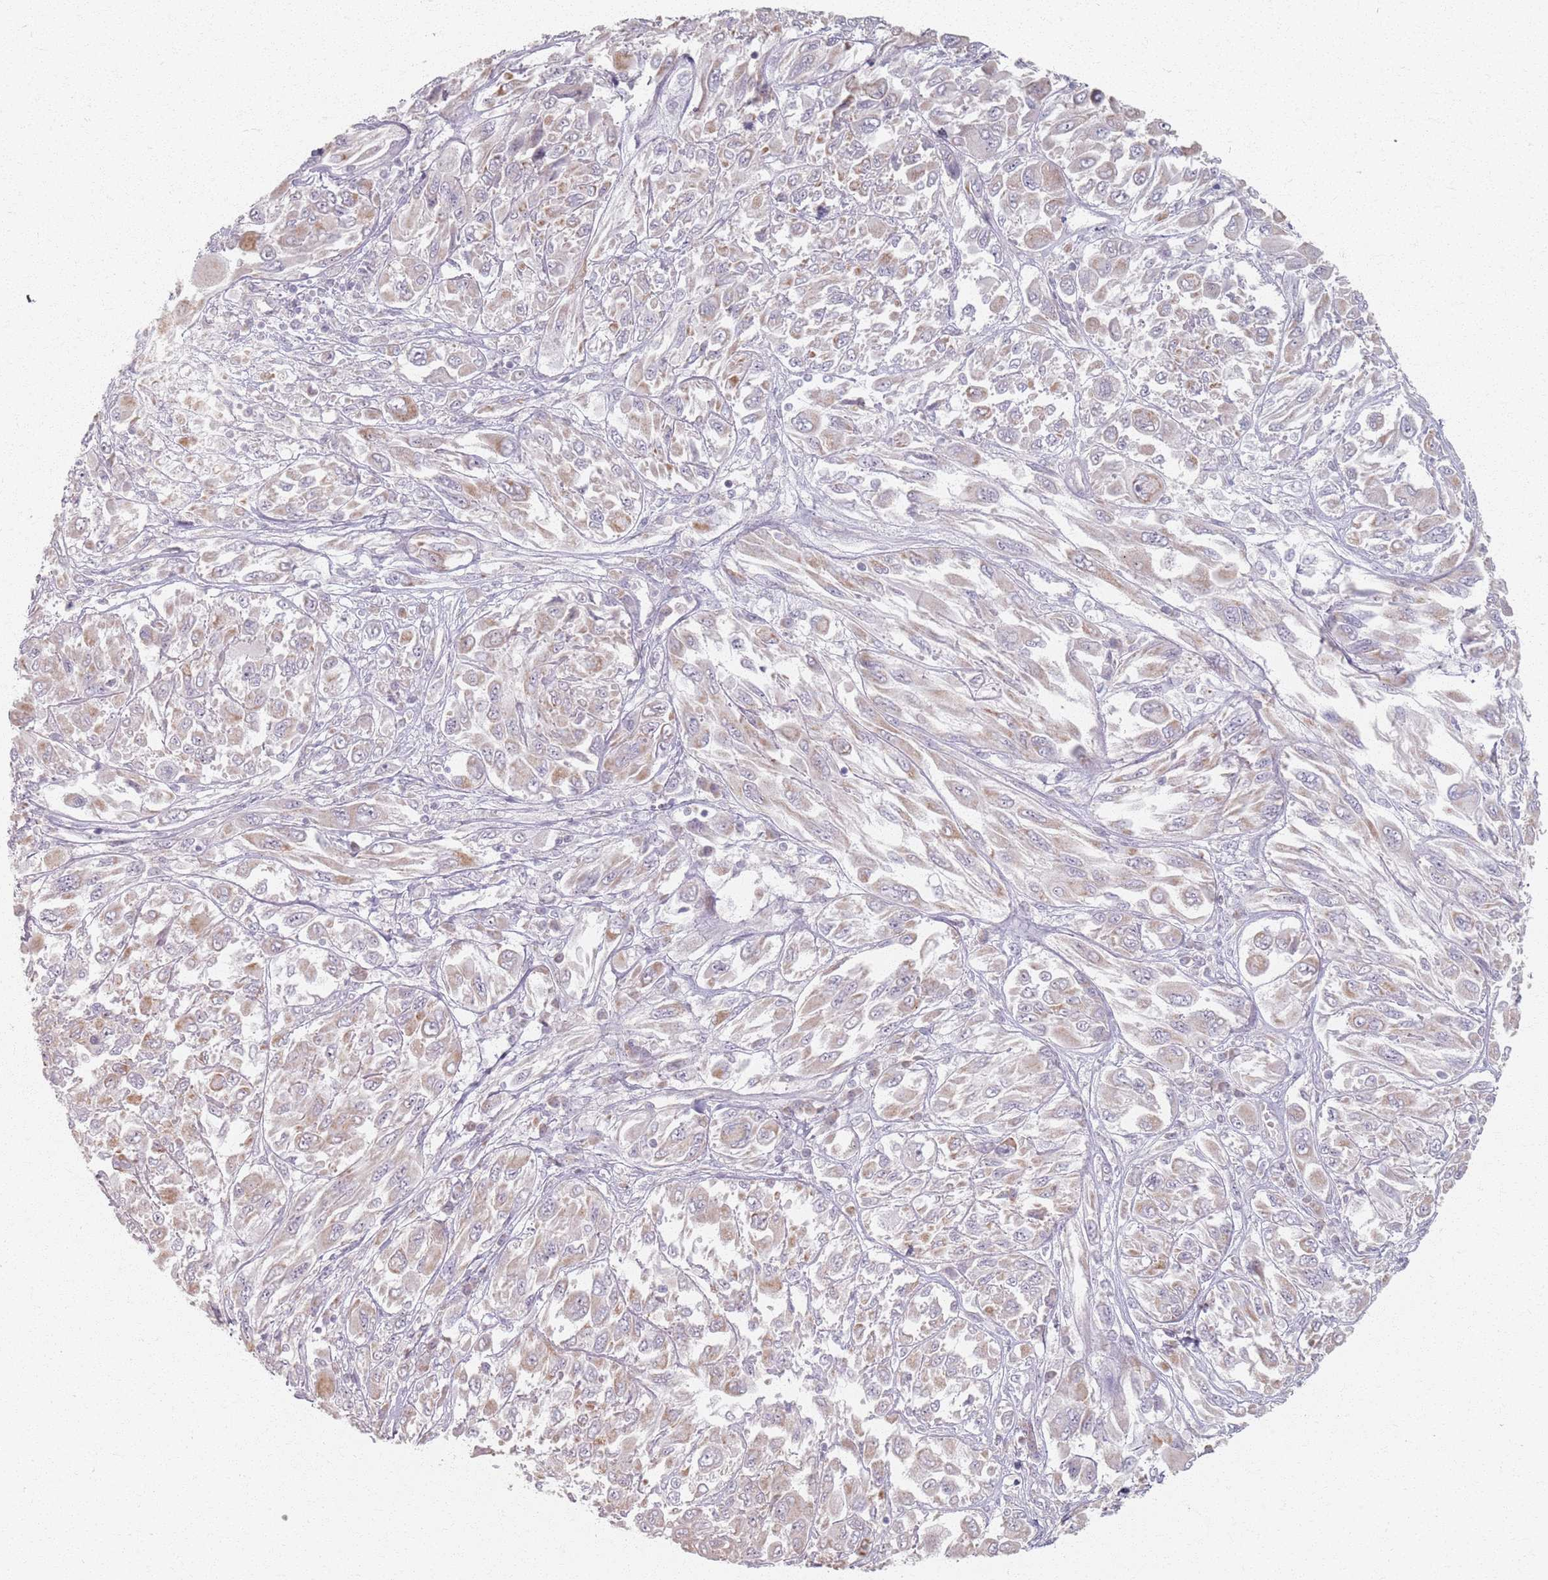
{"staining": {"intensity": "weak", "quantity": "<25%", "location": "cytoplasmic/membranous"}, "tissue": "melanoma", "cell_type": "Tumor cells", "image_type": "cancer", "snomed": [{"axis": "morphology", "description": "Malignant melanoma, NOS"}, {"axis": "topography", "description": "Skin"}], "caption": "IHC of human melanoma demonstrates no expression in tumor cells.", "gene": "PKD2L2", "patient": {"sex": "female", "age": 91}}